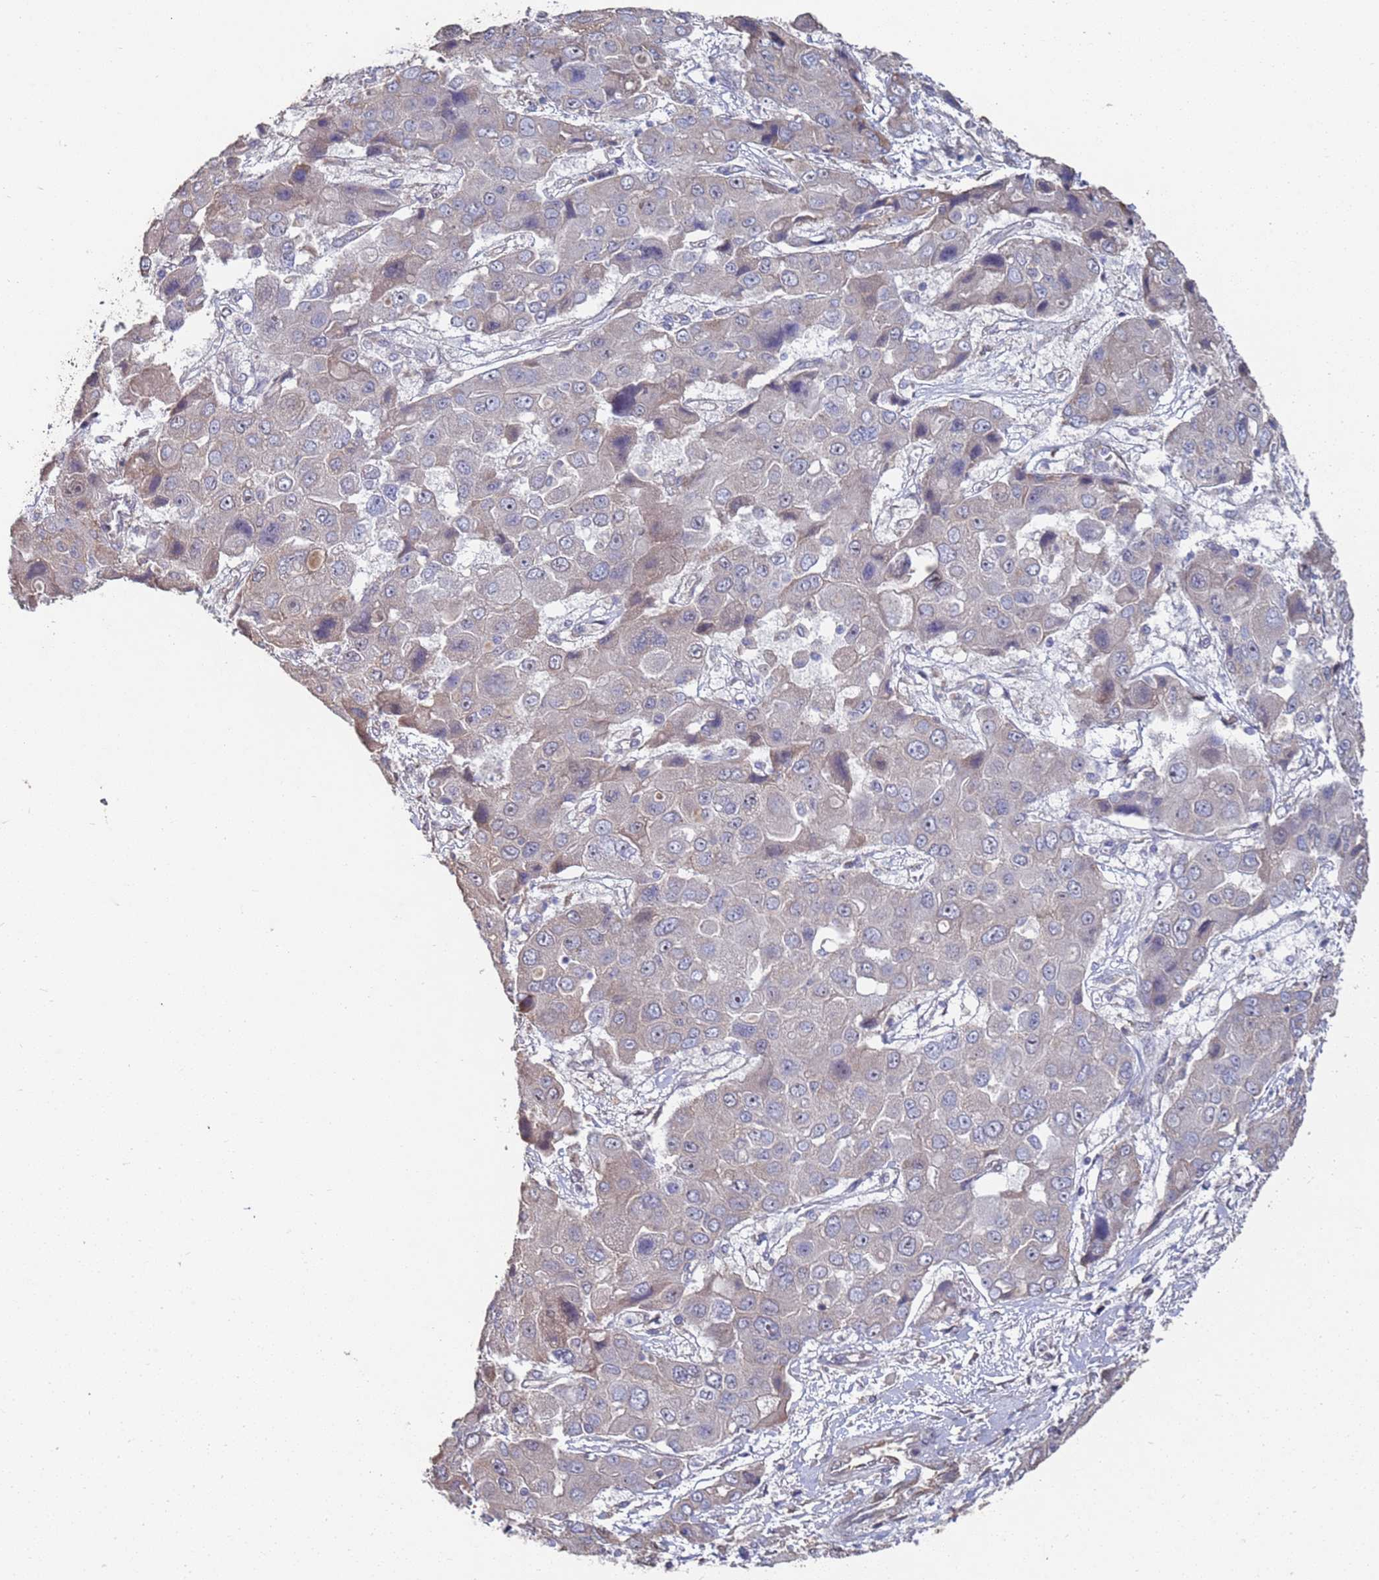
{"staining": {"intensity": "moderate", "quantity": "<25%", "location": "cytoplasmic/membranous"}, "tissue": "liver cancer", "cell_type": "Tumor cells", "image_type": "cancer", "snomed": [{"axis": "morphology", "description": "Cholangiocarcinoma"}, {"axis": "topography", "description": "Liver"}], "caption": "Liver cancer was stained to show a protein in brown. There is low levels of moderate cytoplasmic/membranous staining in approximately <25% of tumor cells.", "gene": "CFAP119", "patient": {"sex": "male", "age": 67}}